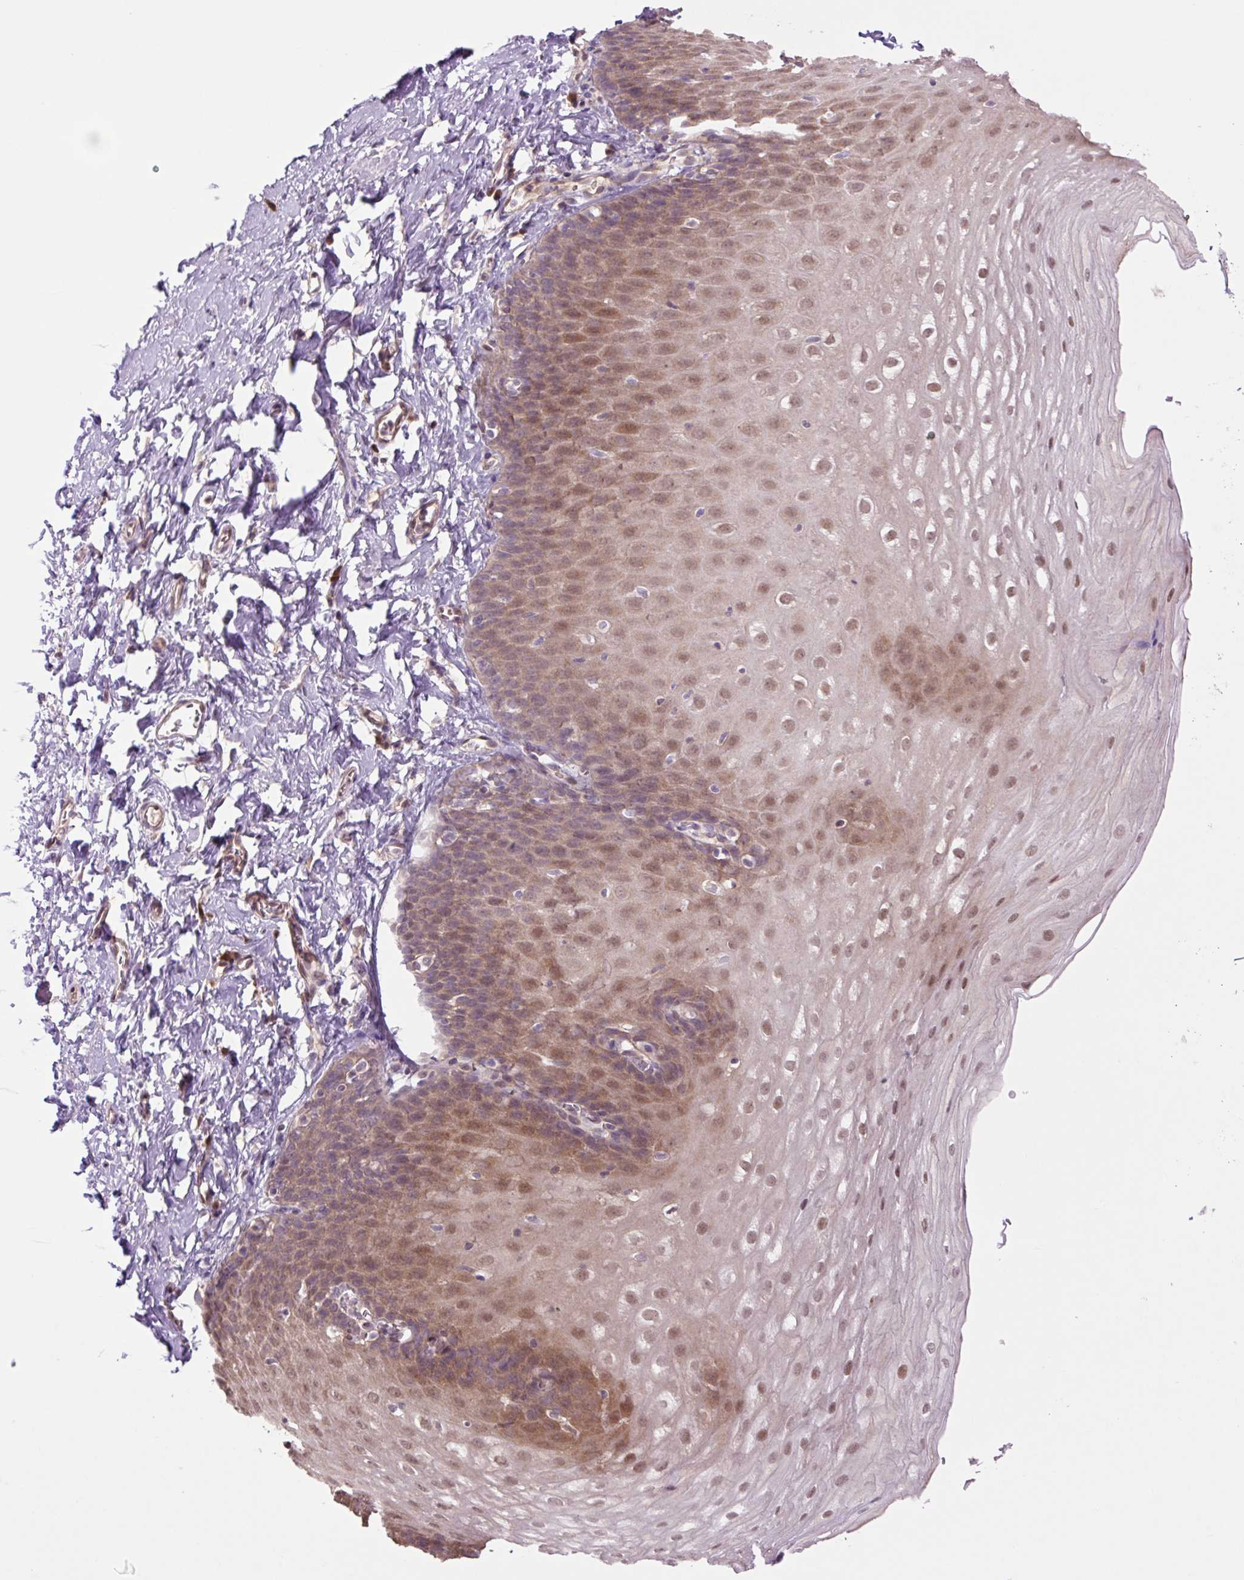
{"staining": {"intensity": "moderate", "quantity": ">75%", "location": "cytoplasmic/membranous,nuclear"}, "tissue": "esophagus", "cell_type": "Squamous epithelial cells", "image_type": "normal", "snomed": [{"axis": "morphology", "description": "Normal tissue, NOS"}, {"axis": "topography", "description": "Esophagus"}], "caption": "This image displays unremarkable esophagus stained with IHC to label a protein in brown. The cytoplasmic/membranous,nuclear of squamous epithelial cells show moderate positivity for the protein. Nuclei are counter-stained blue.", "gene": "TPT1", "patient": {"sex": "male", "age": 70}}